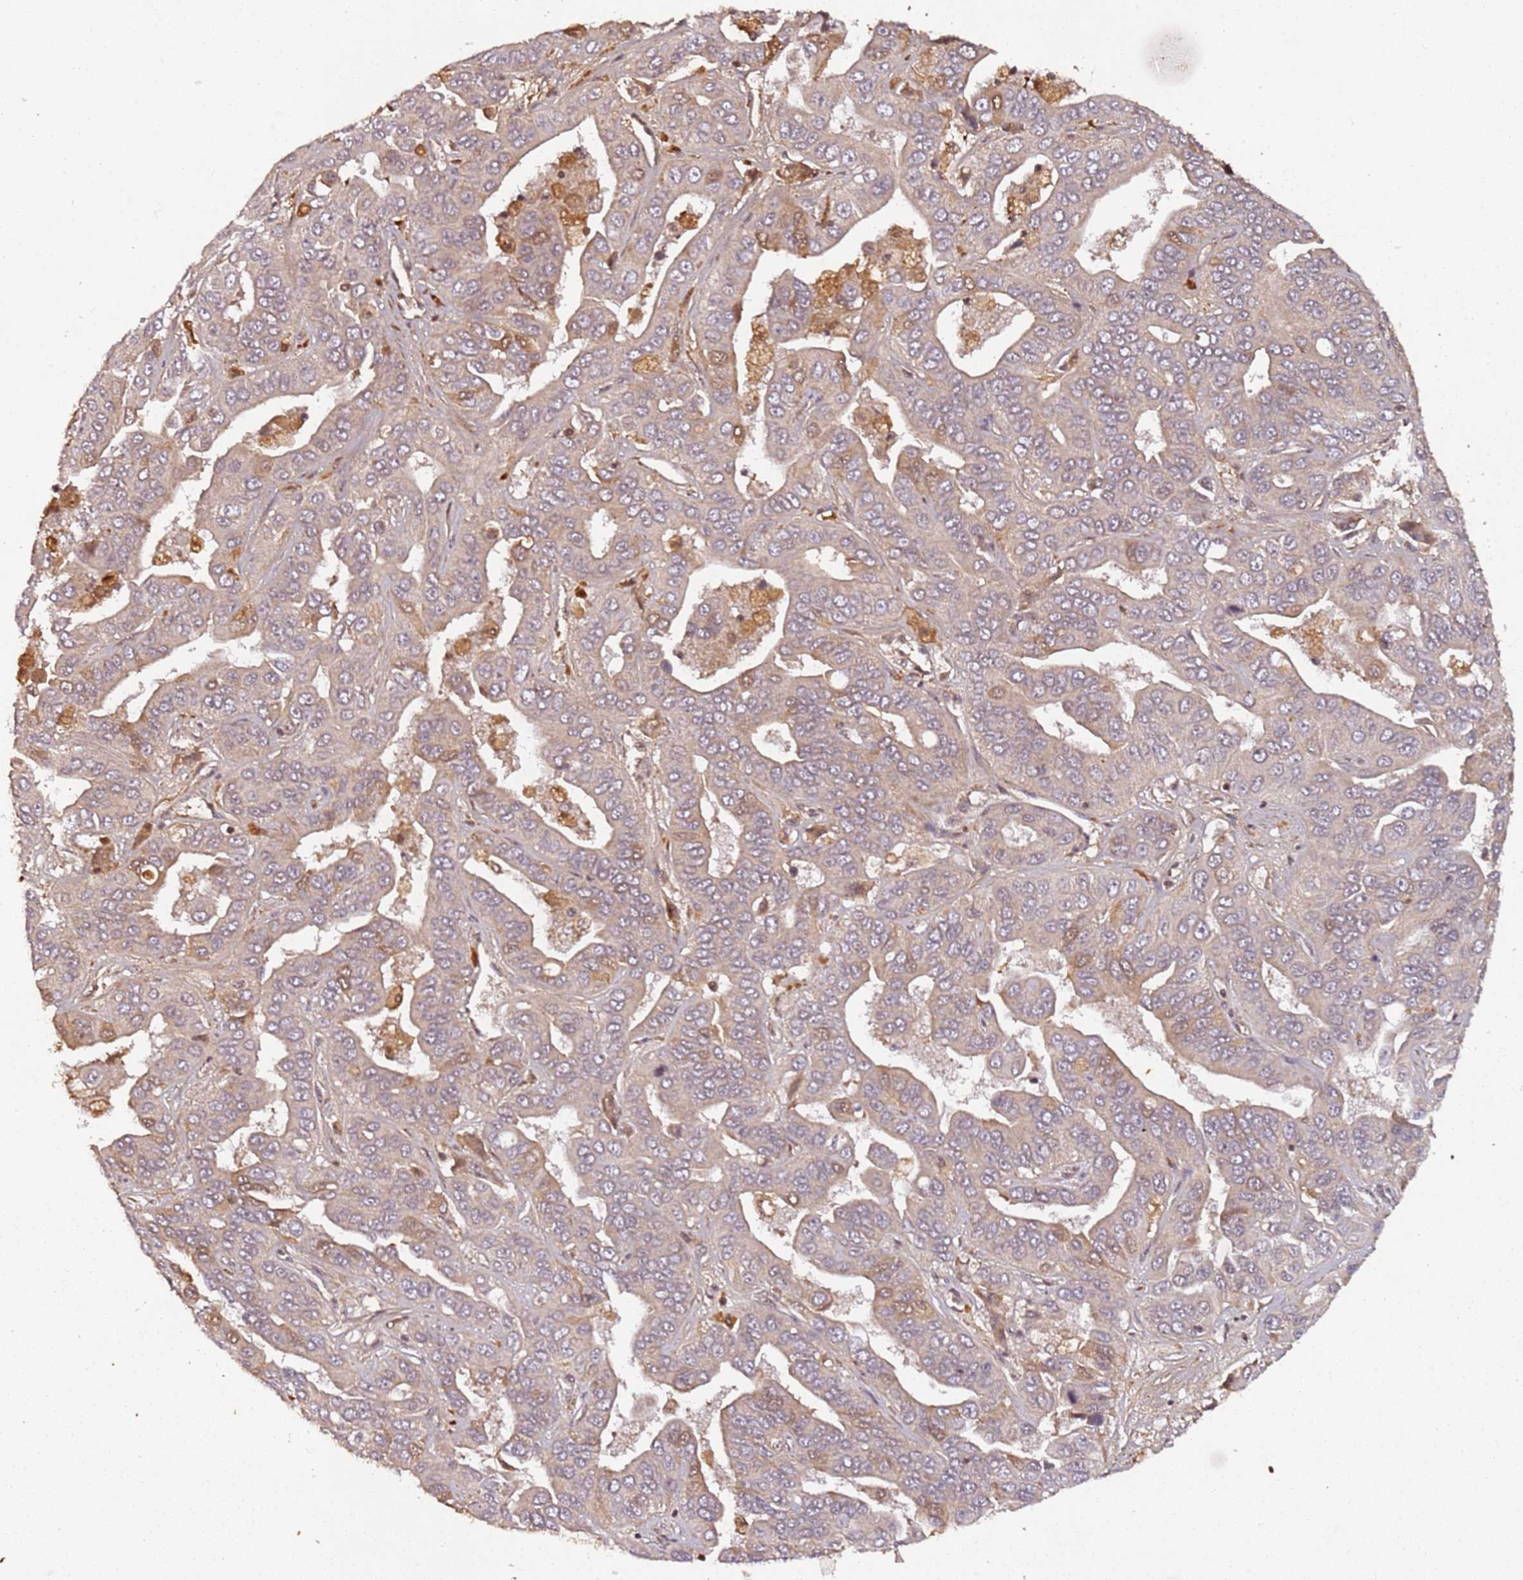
{"staining": {"intensity": "moderate", "quantity": "<25%", "location": "cytoplasmic/membranous,nuclear"}, "tissue": "liver cancer", "cell_type": "Tumor cells", "image_type": "cancer", "snomed": [{"axis": "morphology", "description": "Cholangiocarcinoma"}, {"axis": "topography", "description": "Liver"}], "caption": "IHC of human liver cholangiocarcinoma reveals low levels of moderate cytoplasmic/membranous and nuclear positivity in about <25% of tumor cells. (DAB (3,3'-diaminobenzidine) IHC, brown staining for protein, blue staining for nuclei).", "gene": "COL1A2", "patient": {"sex": "female", "age": 52}}